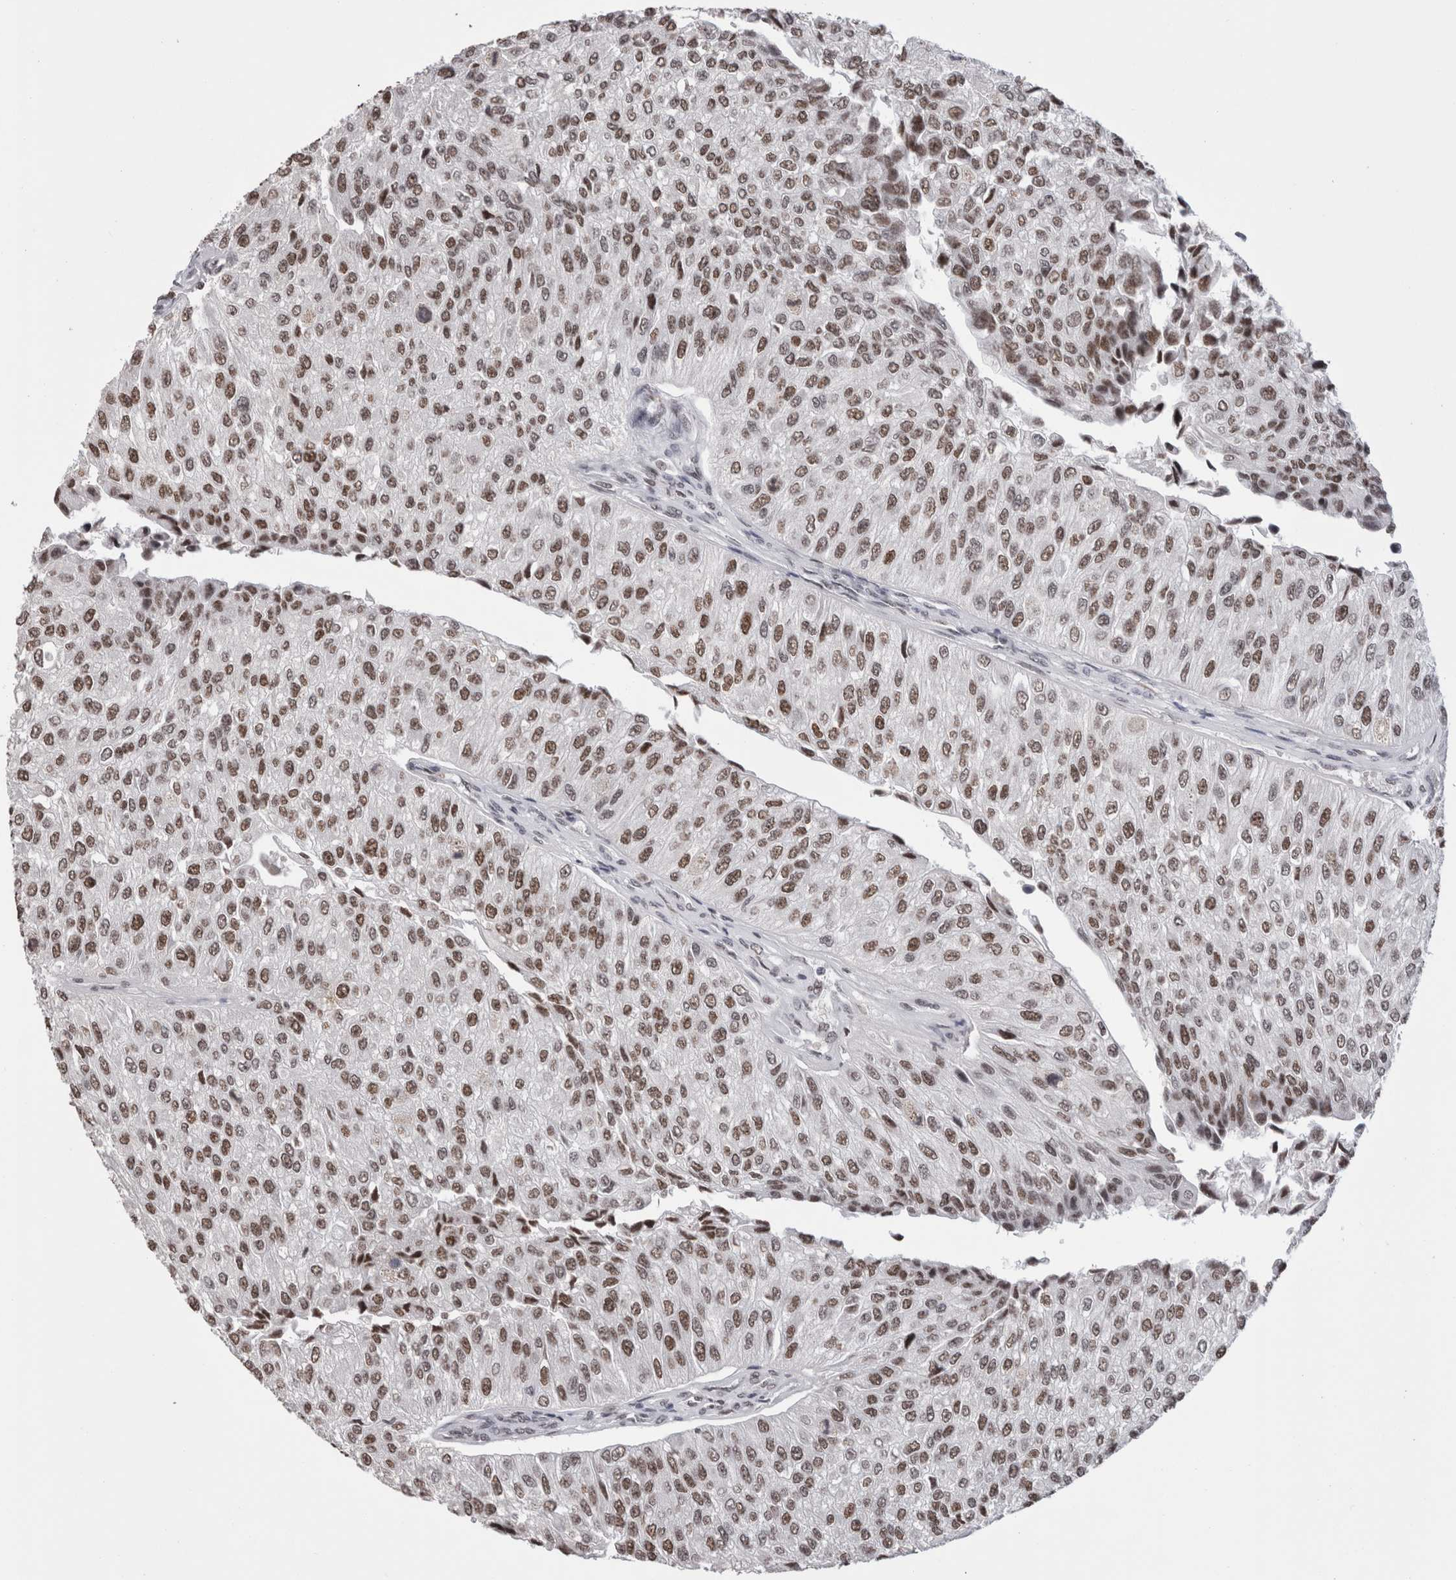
{"staining": {"intensity": "moderate", "quantity": ">75%", "location": "nuclear"}, "tissue": "urothelial cancer", "cell_type": "Tumor cells", "image_type": "cancer", "snomed": [{"axis": "morphology", "description": "Urothelial carcinoma, High grade"}, {"axis": "topography", "description": "Kidney"}, {"axis": "topography", "description": "Urinary bladder"}], "caption": "Tumor cells show medium levels of moderate nuclear positivity in approximately >75% of cells in human high-grade urothelial carcinoma.", "gene": "SMC1A", "patient": {"sex": "male", "age": 77}}